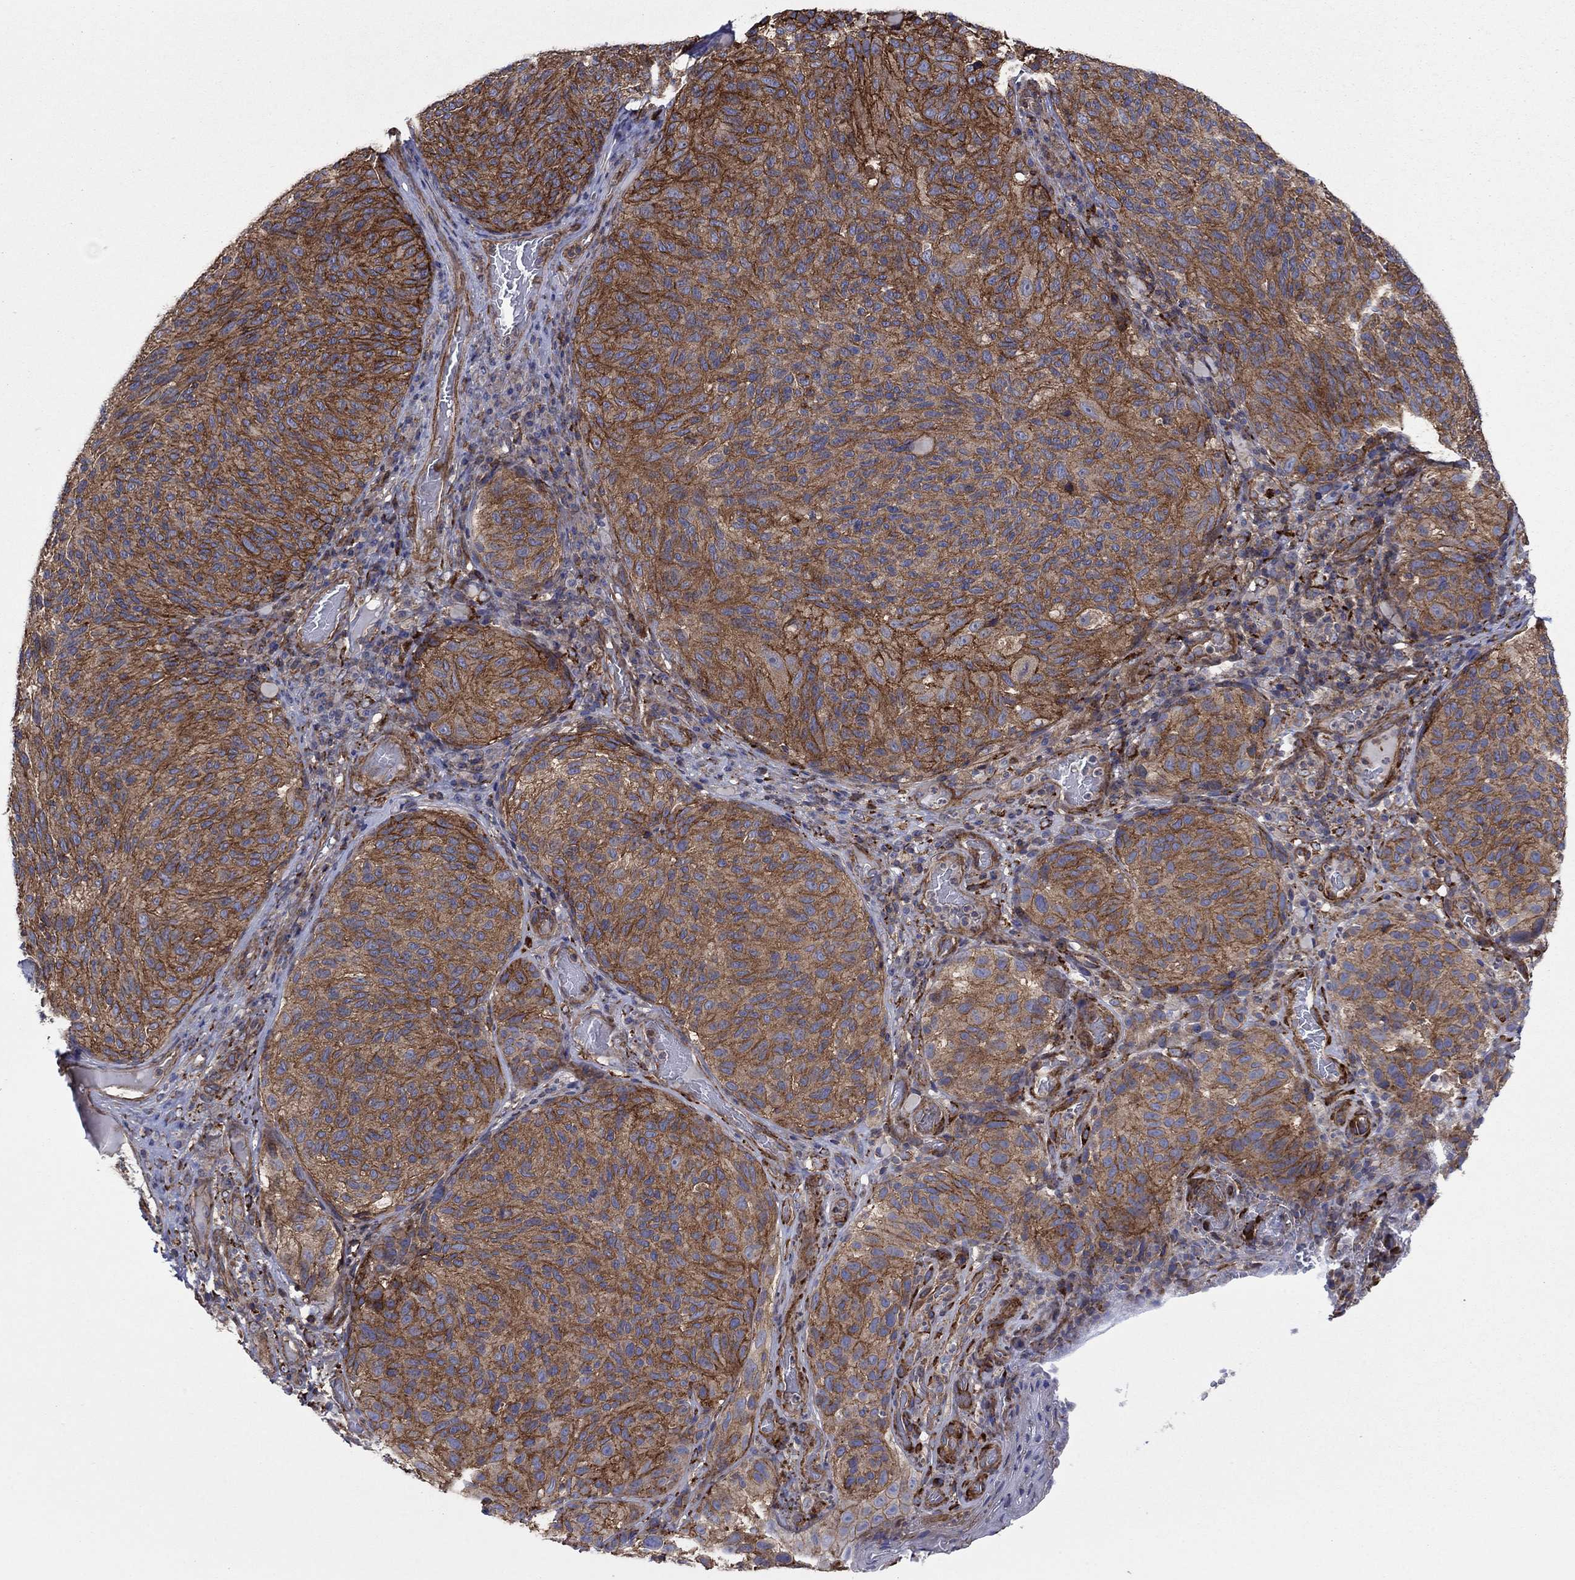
{"staining": {"intensity": "moderate", "quantity": ">75%", "location": "cytoplasmic/membranous"}, "tissue": "melanoma", "cell_type": "Tumor cells", "image_type": "cancer", "snomed": [{"axis": "morphology", "description": "Malignant melanoma, NOS"}, {"axis": "topography", "description": "Skin"}], "caption": "The immunohistochemical stain shows moderate cytoplasmic/membranous positivity in tumor cells of malignant melanoma tissue.", "gene": "PAG1", "patient": {"sex": "female", "age": 73}}